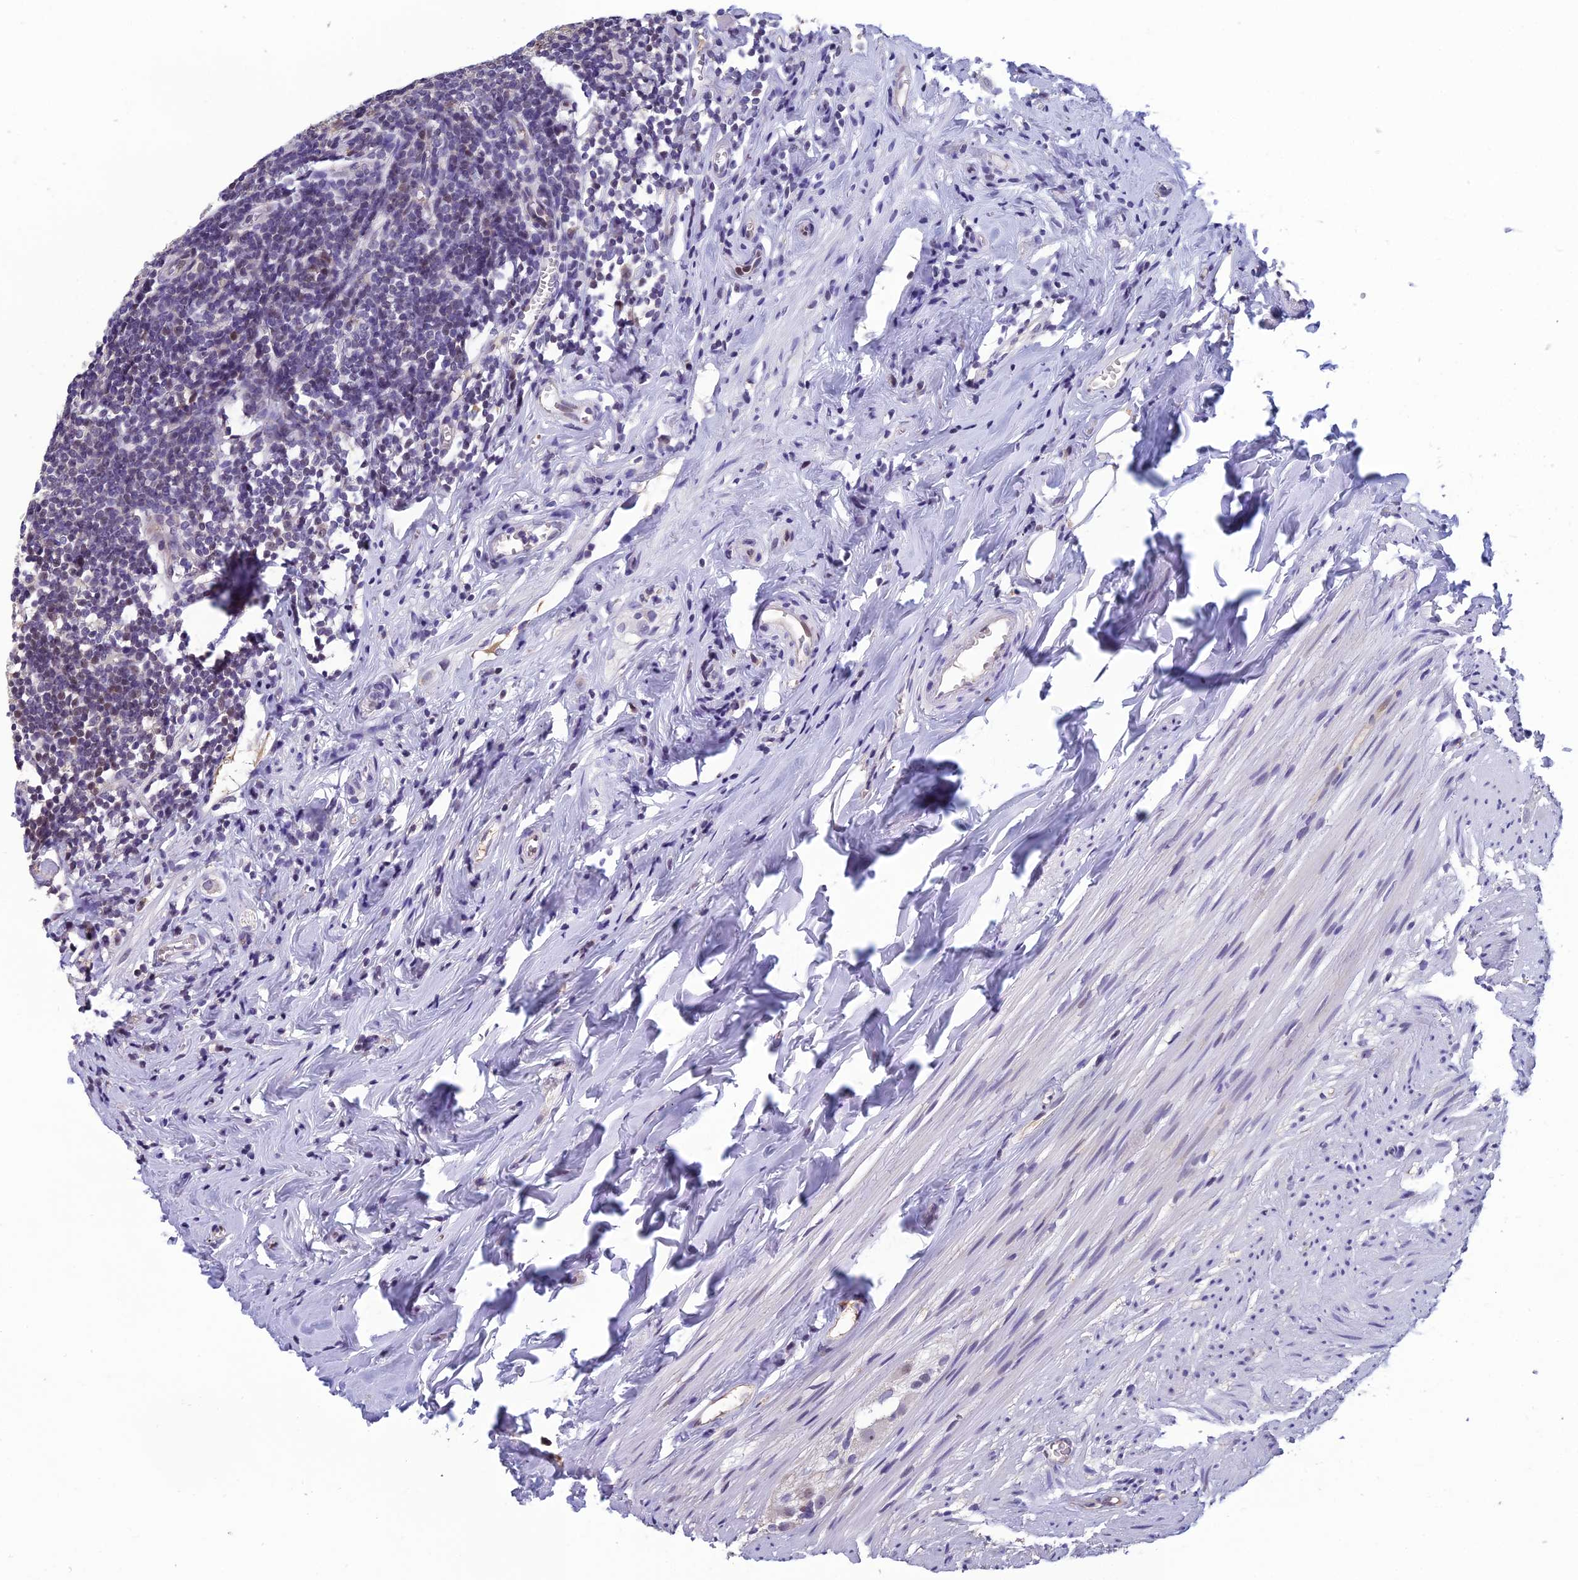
{"staining": {"intensity": "weak", "quantity": "<25%", "location": "cytoplasmic/membranous"}, "tissue": "appendix", "cell_type": "Glandular cells", "image_type": "normal", "snomed": [{"axis": "morphology", "description": "Normal tissue, NOS"}, {"axis": "topography", "description": "Appendix"}], "caption": "DAB (3,3'-diaminobenzidine) immunohistochemical staining of benign human appendix displays no significant expression in glandular cells. (IHC, brightfield microscopy, high magnification).", "gene": "GRWD1", "patient": {"sex": "female", "age": 51}}